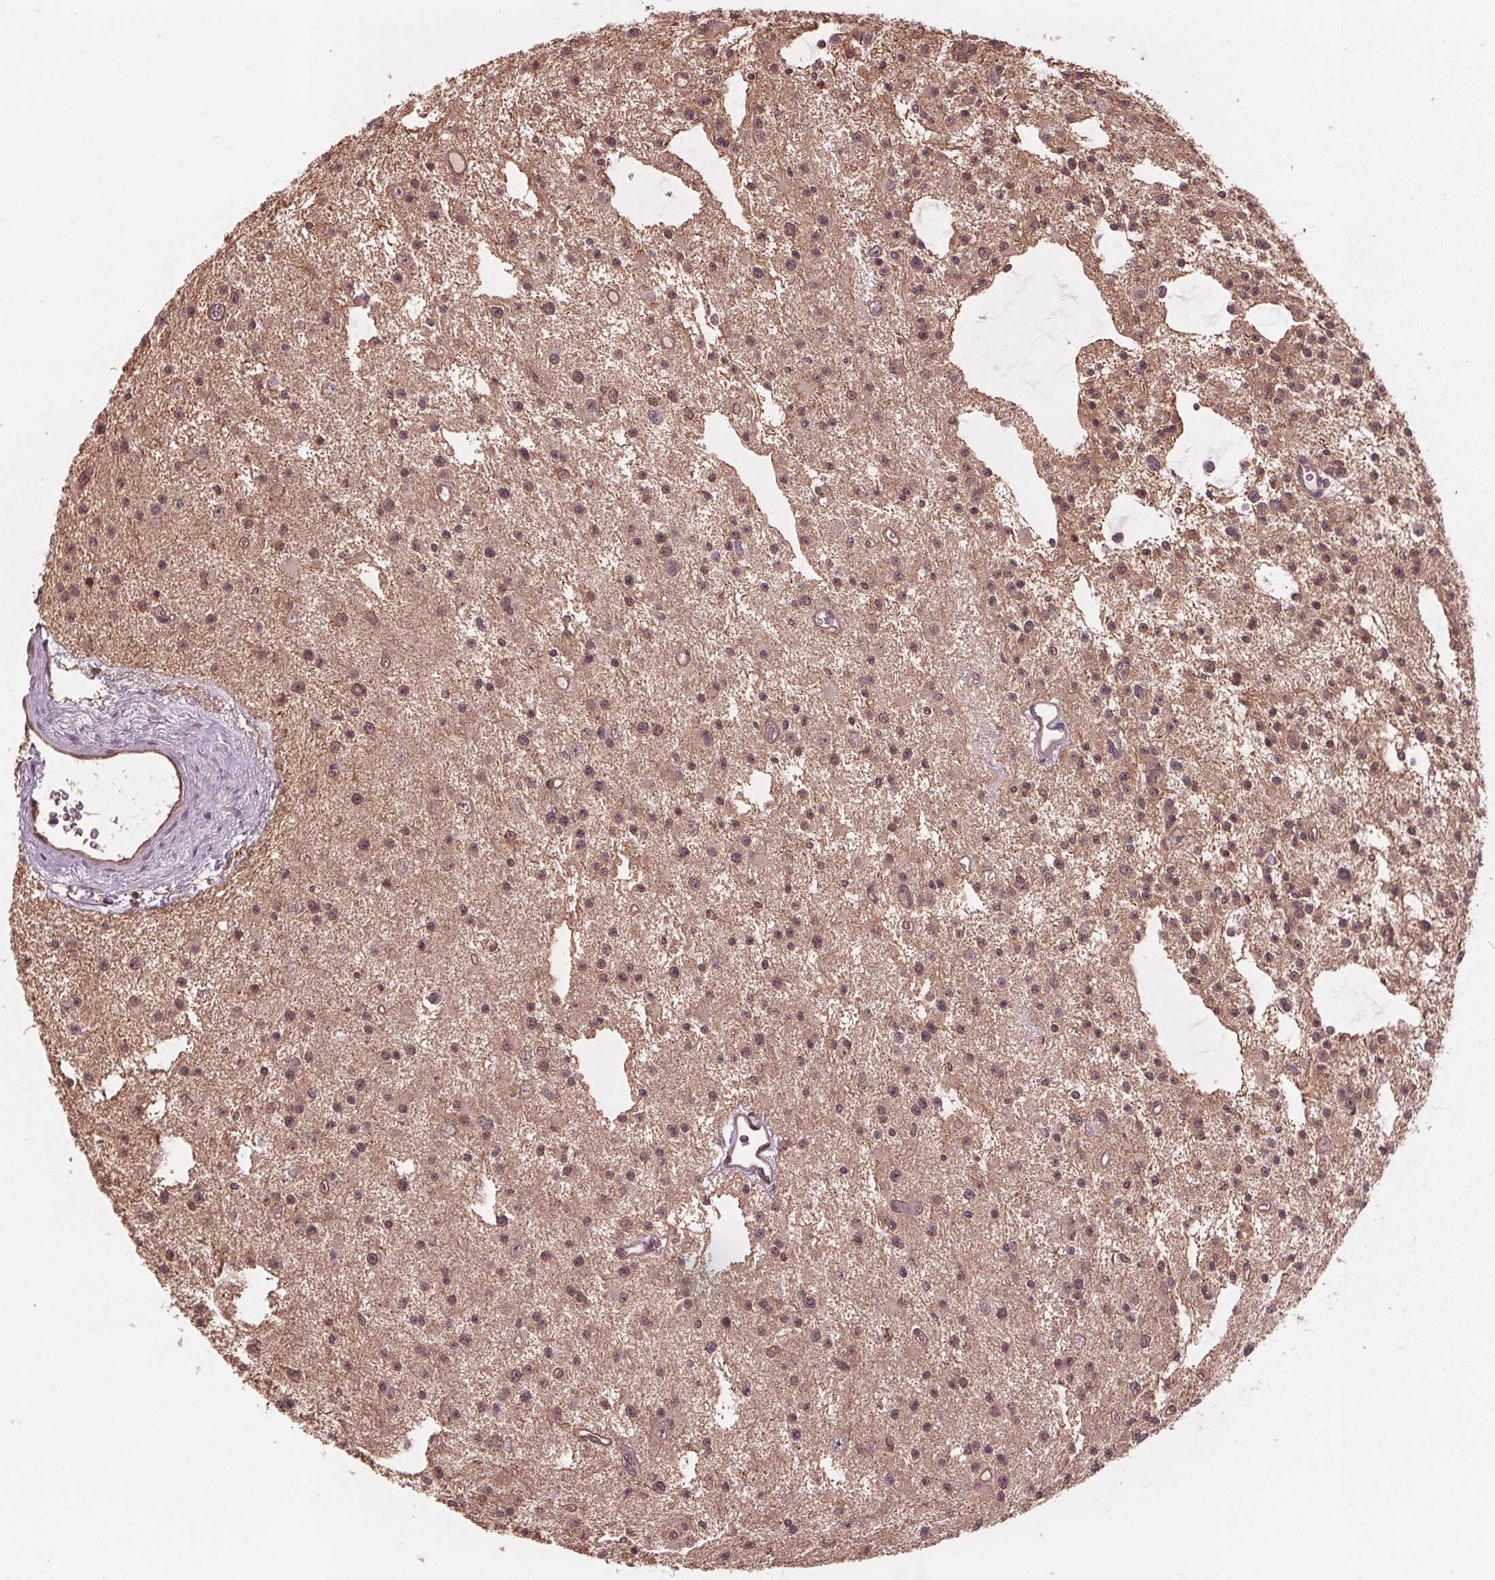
{"staining": {"intensity": "weak", "quantity": "<25%", "location": "nuclear"}, "tissue": "glioma", "cell_type": "Tumor cells", "image_type": "cancer", "snomed": [{"axis": "morphology", "description": "Glioma, malignant, Low grade"}, {"axis": "topography", "description": "Brain"}], "caption": "Image shows no protein staining in tumor cells of malignant low-grade glioma tissue. (Stains: DAB immunohistochemistry with hematoxylin counter stain, Microscopy: brightfield microscopy at high magnification).", "gene": "BTBD1", "patient": {"sex": "male", "age": 43}}